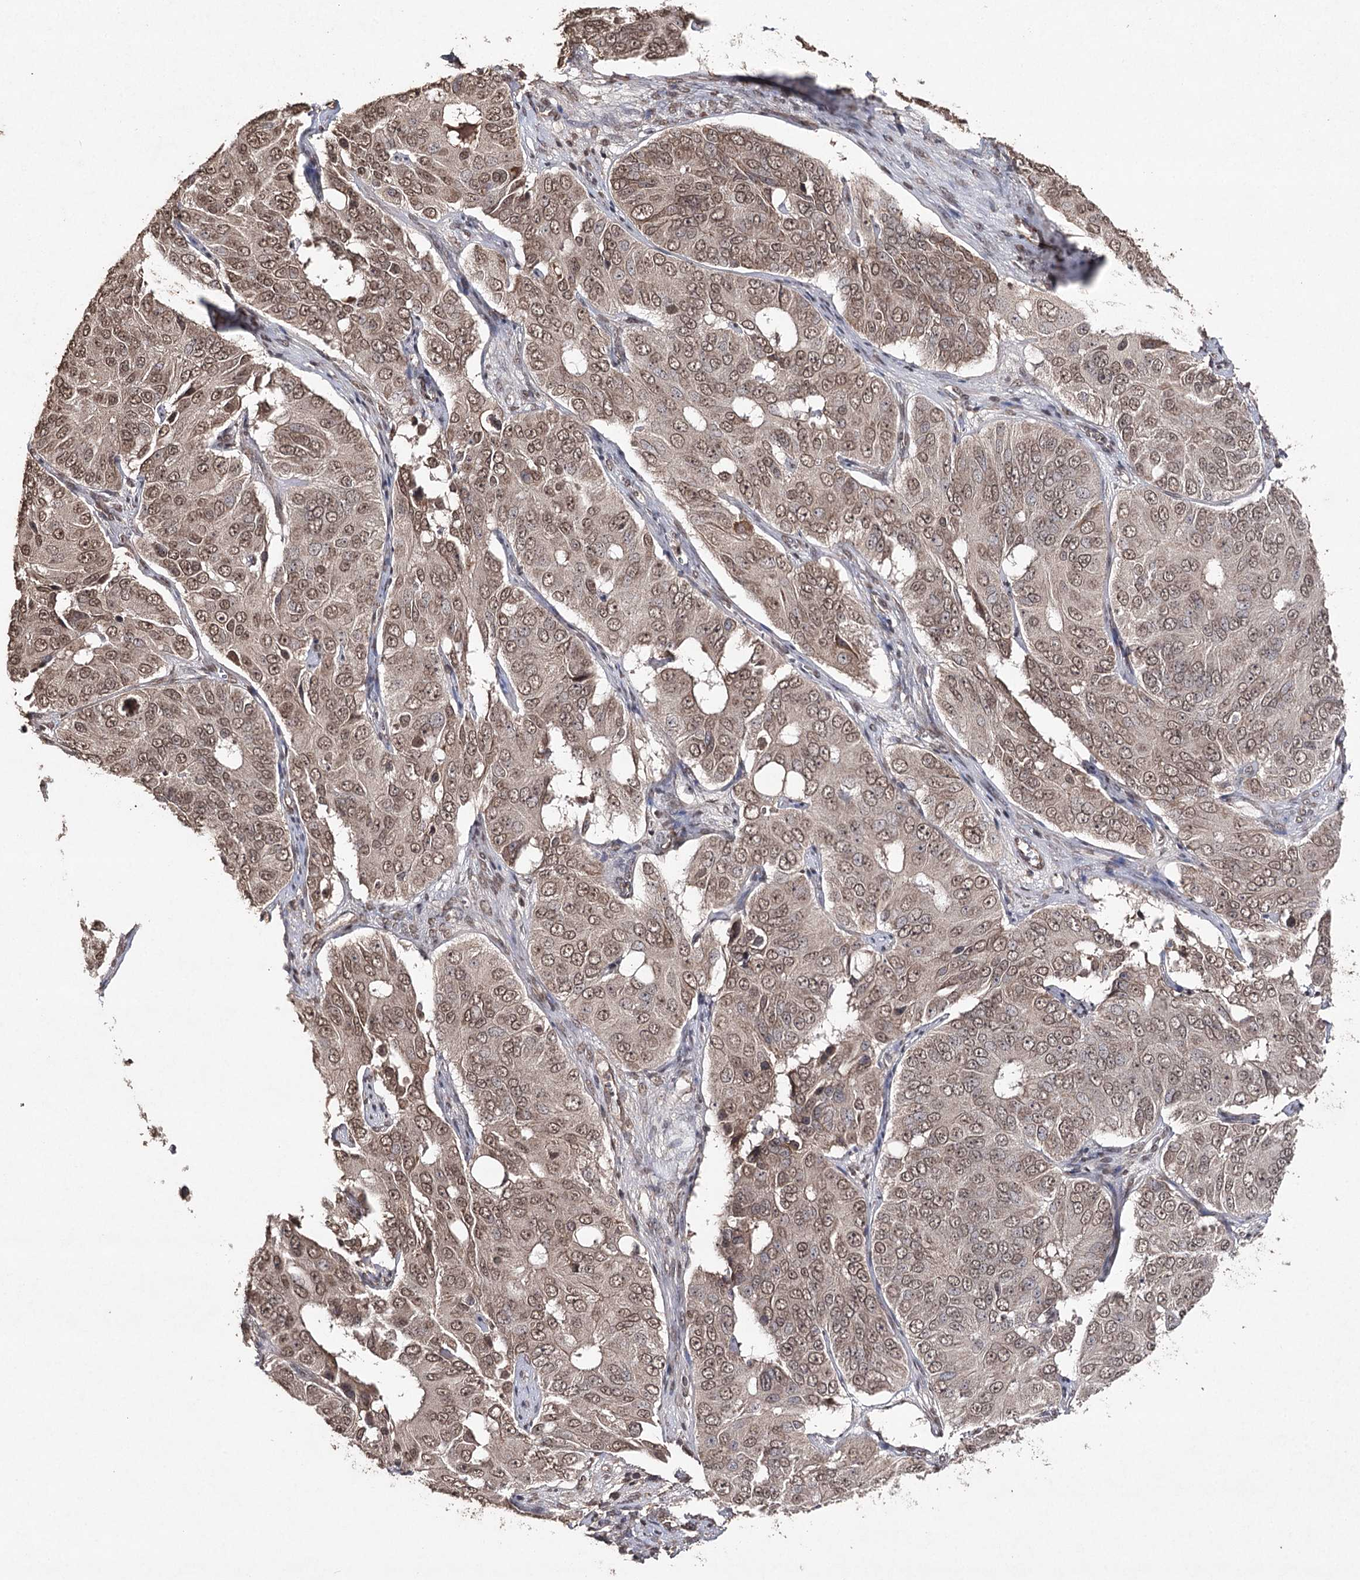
{"staining": {"intensity": "moderate", "quantity": ">75%", "location": "cytoplasmic/membranous,nuclear"}, "tissue": "ovarian cancer", "cell_type": "Tumor cells", "image_type": "cancer", "snomed": [{"axis": "morphology", "description": "Carcinoma, endometroid"}, {"axis": "topography", "description": "Ovary"}], "caption": "A brown stain shows moderate cytoplasmic/membranous and nuclear expression of a protein in human ovarian endometroid carcinoma tumor cells. (DAB IHC, brown staining for protein, blue staining for nuclei).", "gene": "ATG14", "patient": {"sex": "female", "age": 51}}